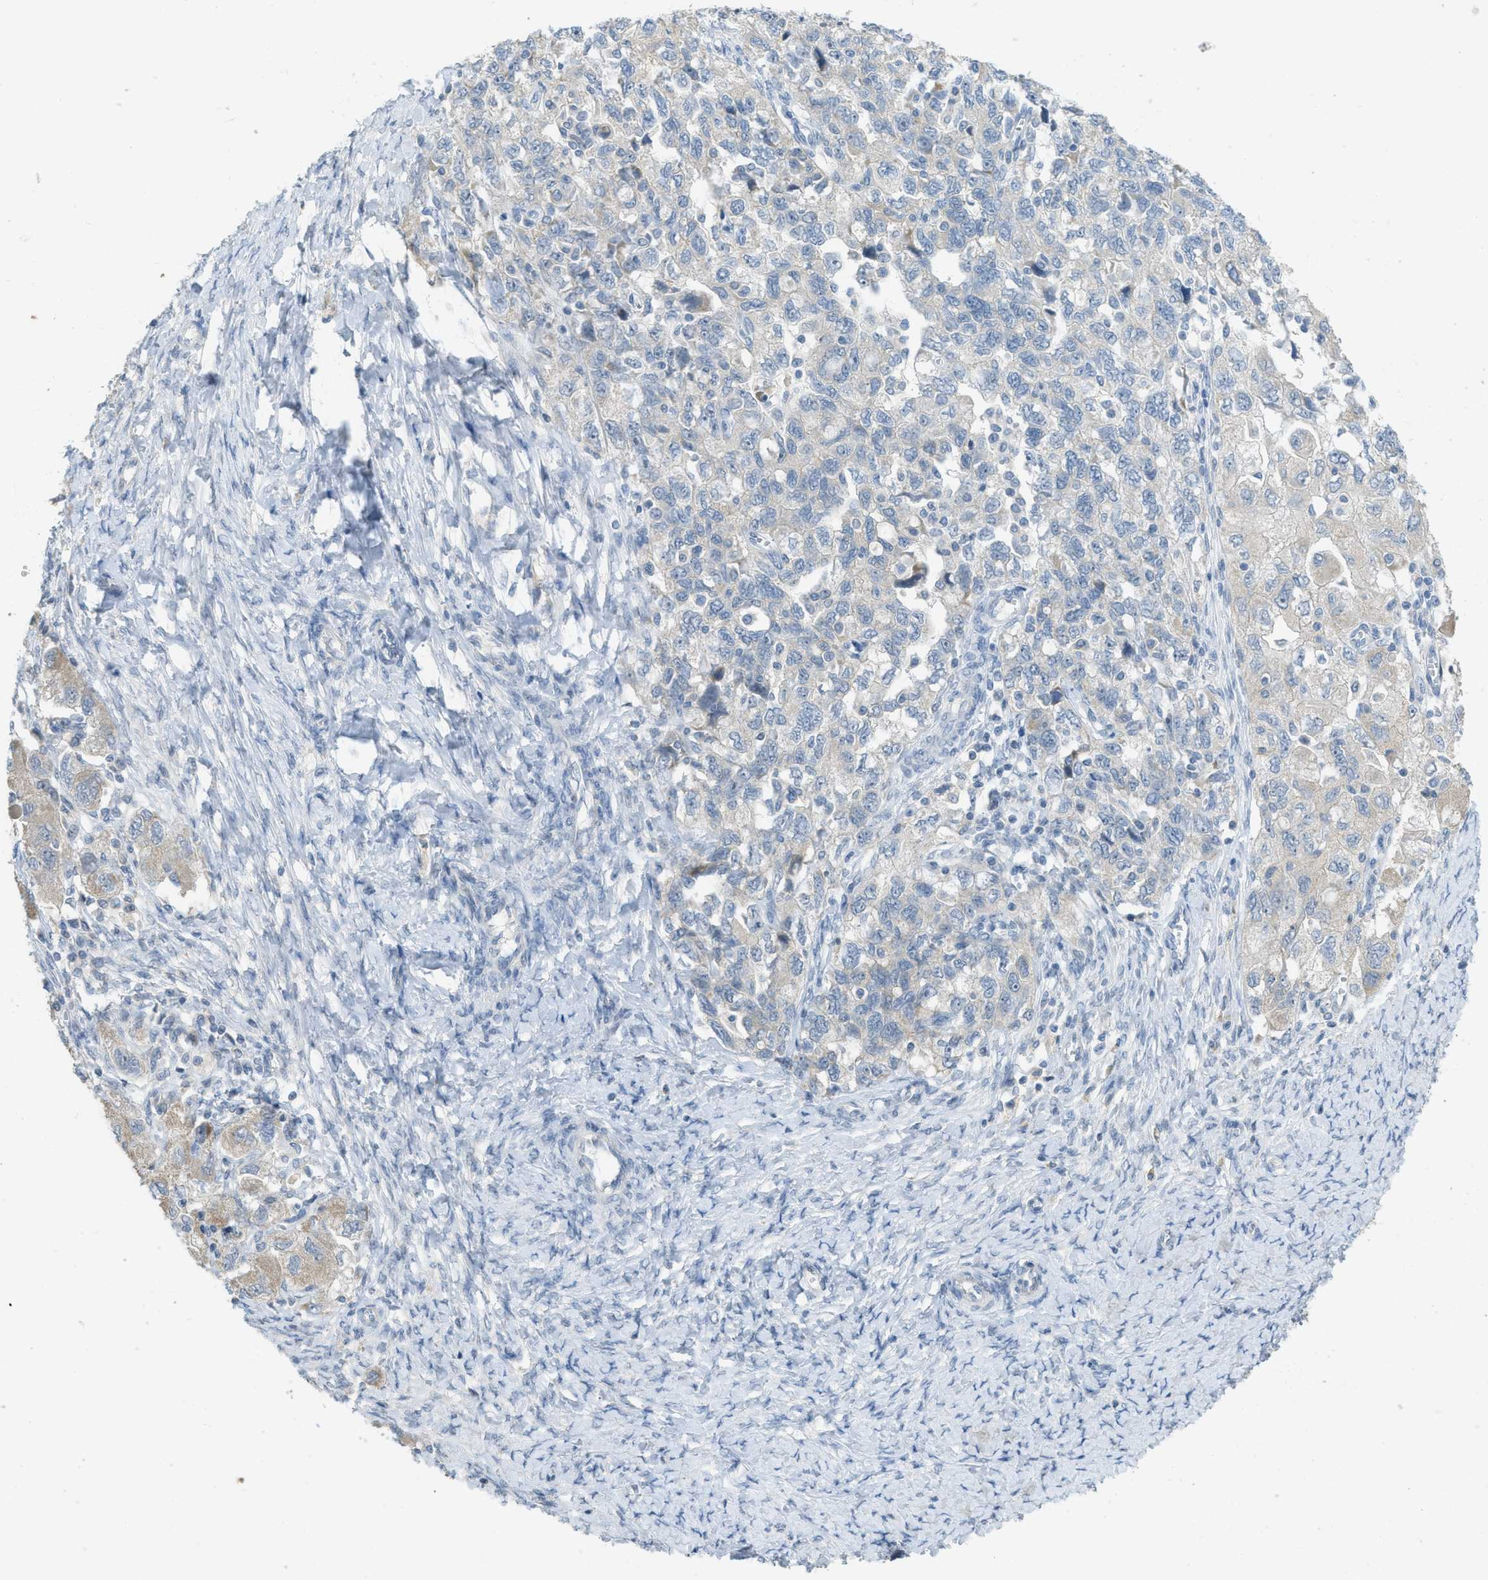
{"staining": {"intensity": "weak", "quantity": "<25%", "location": "cytoplasmic/membranous"}, "tissue": "ovarian cancer", "cell_type": "Tumor cells", "image_type": "cancer", "snomed": [{"axis": "morphology", "description": "Carcinoma, NOS"}, {"axis": "morphology", "description": "Cystadenocarcinoma, serous, NOS"}, {"axis": "topography", "description": "Ovary"}], "caption": "IHC of ovarian cancer (serous cystadenocarcinoma) exhibits no staining in tumor cells.", "gene": "TXNDC2", "patient": {"sex": "female", "age": 69}}